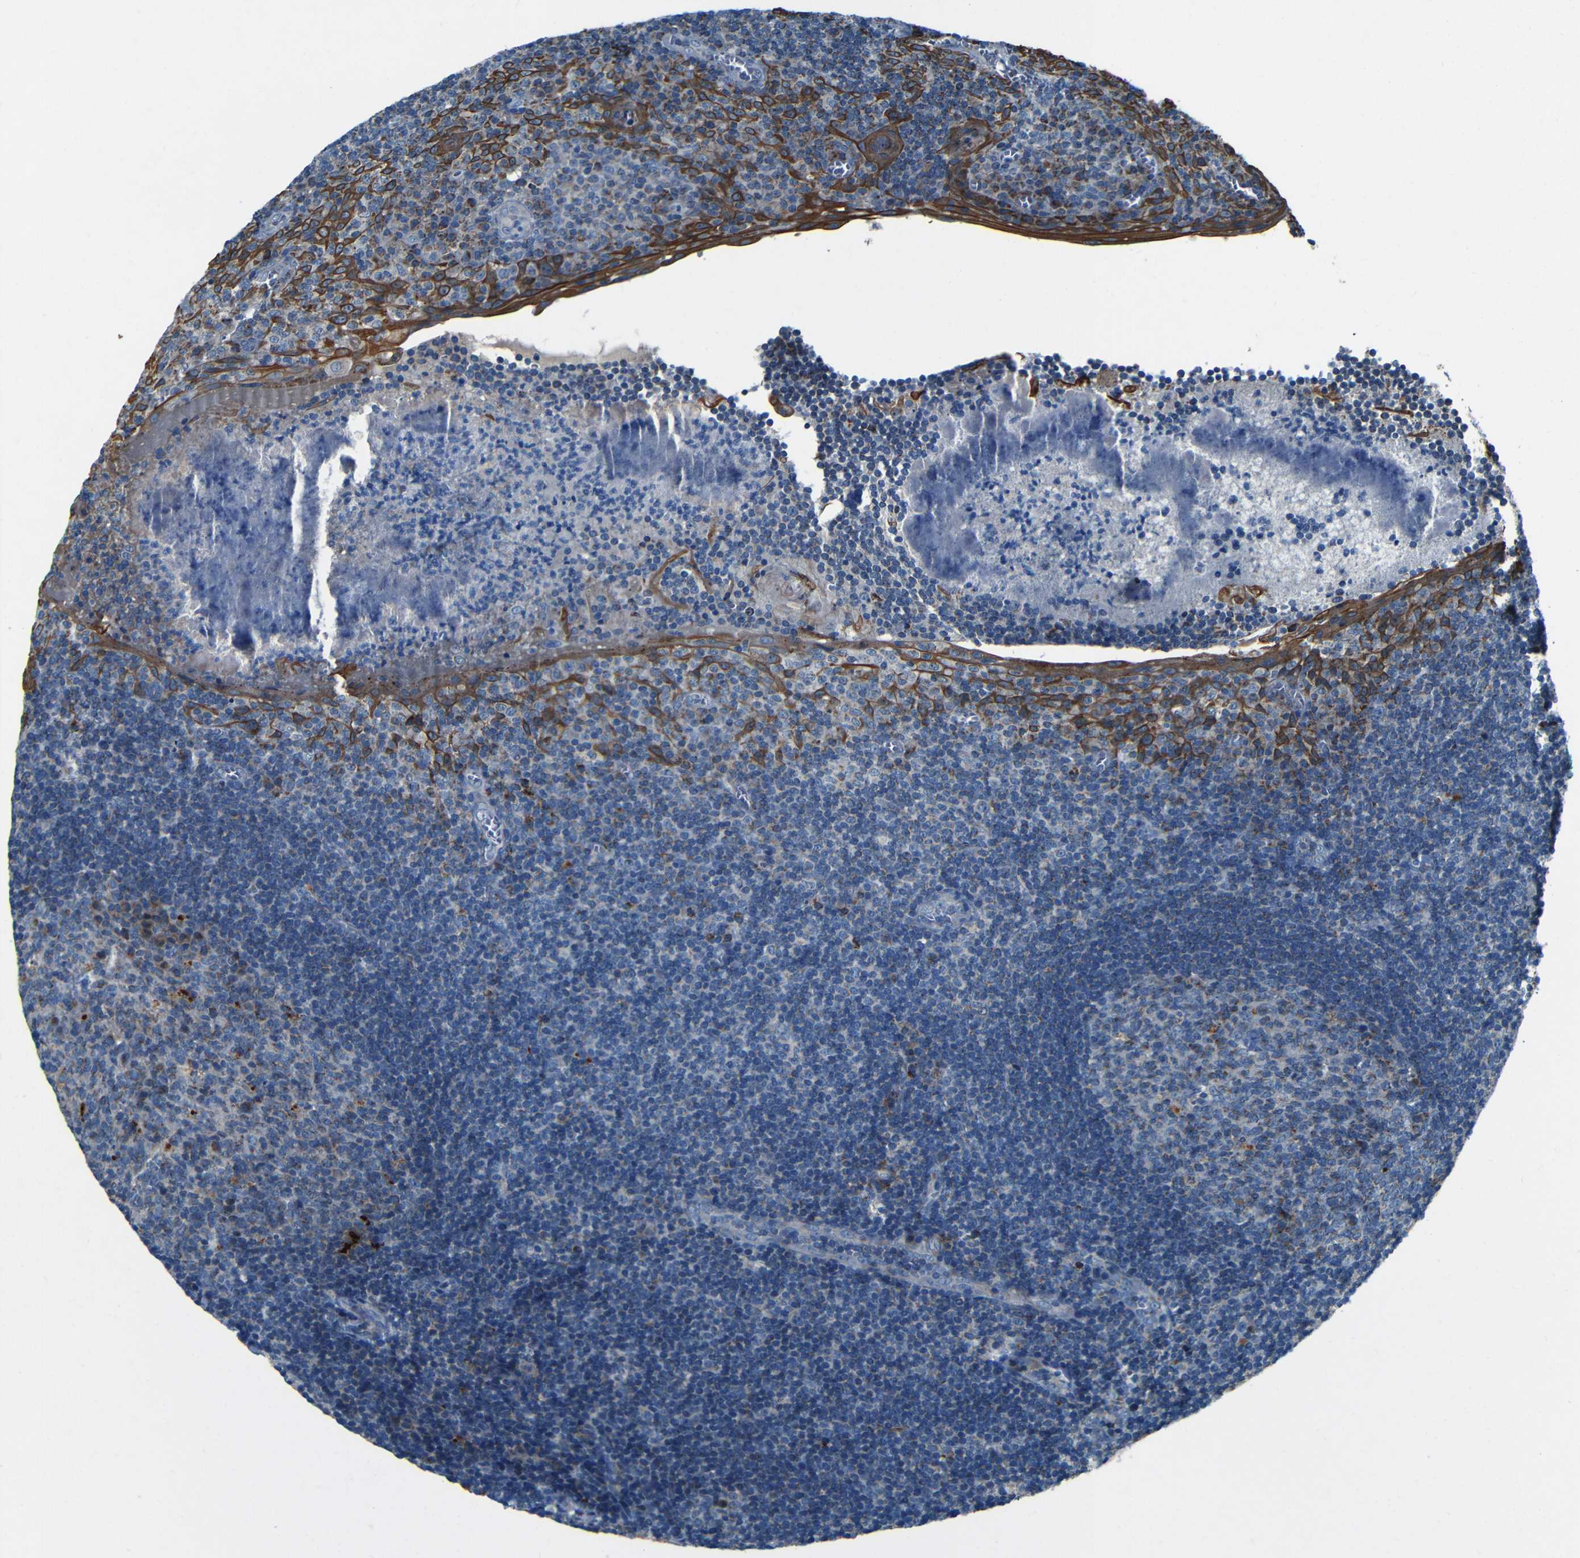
{"staining": {"intensity": "moderate", "quantity": "<25%", "location": "cytoplasmic/membranous"}, "tissue": "tonsil", "cell_type": "Germinal center cells", "image_type": "normal", "snomed": [{"axis": "morphology", "description": "Normal tissue, NOS"}, {"axis": "topography", "description": "Tonsil"}], "caption": "About <25% of germinal center cells in benign human tonsil show moderate cytoplasmic/membranous protein staining as visualized by brown immunohistochemical staining.", "gene": "WSCD2", "patient": {"sex": "male", "age": 37}}